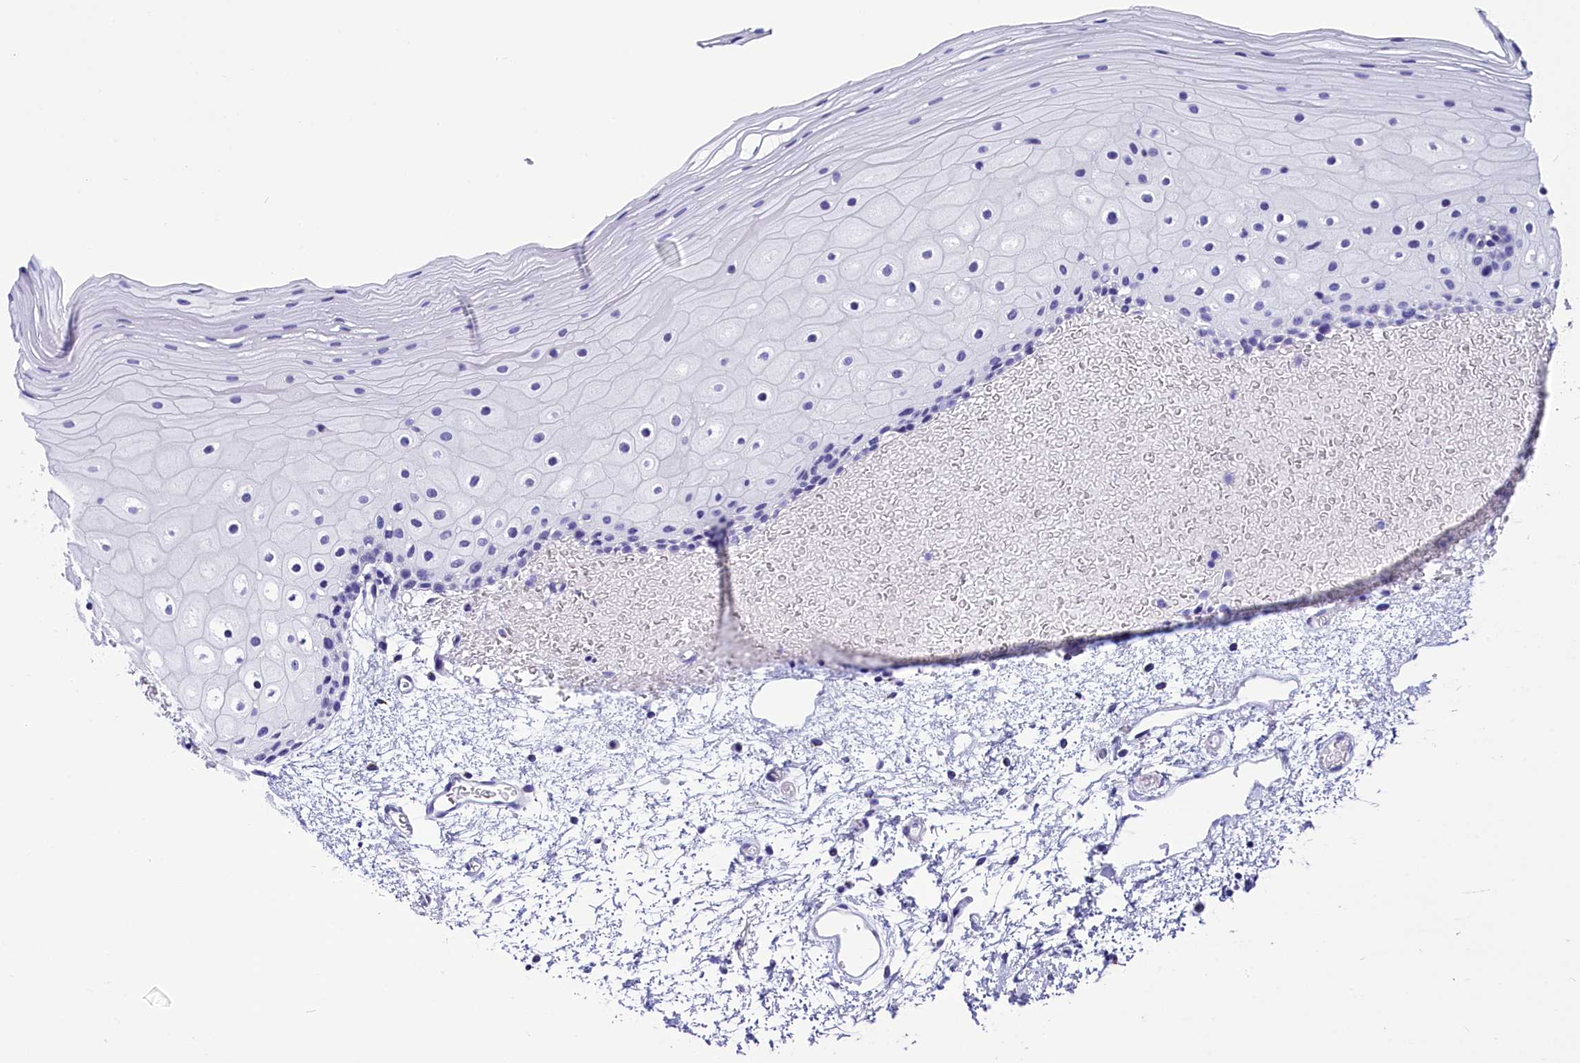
{"staining": {"intensity": "negative", "quantity": "none", "location": "none"}, "tissue": "oral mucosa", "cell_type": "Squamous epithelial cells", "image_type": "normal", "snomed": [{"axis": "morphology", "description": "Normal tissue, NOS"}, {"axis": "topography", "description": "Oral tissue"}], "caption": "The histopathology image reveals no staining of squamous epithelial cells in normal oral mucosa.", "gene": "AP3B2", "patient": {"sex": "female", "age": 70}}